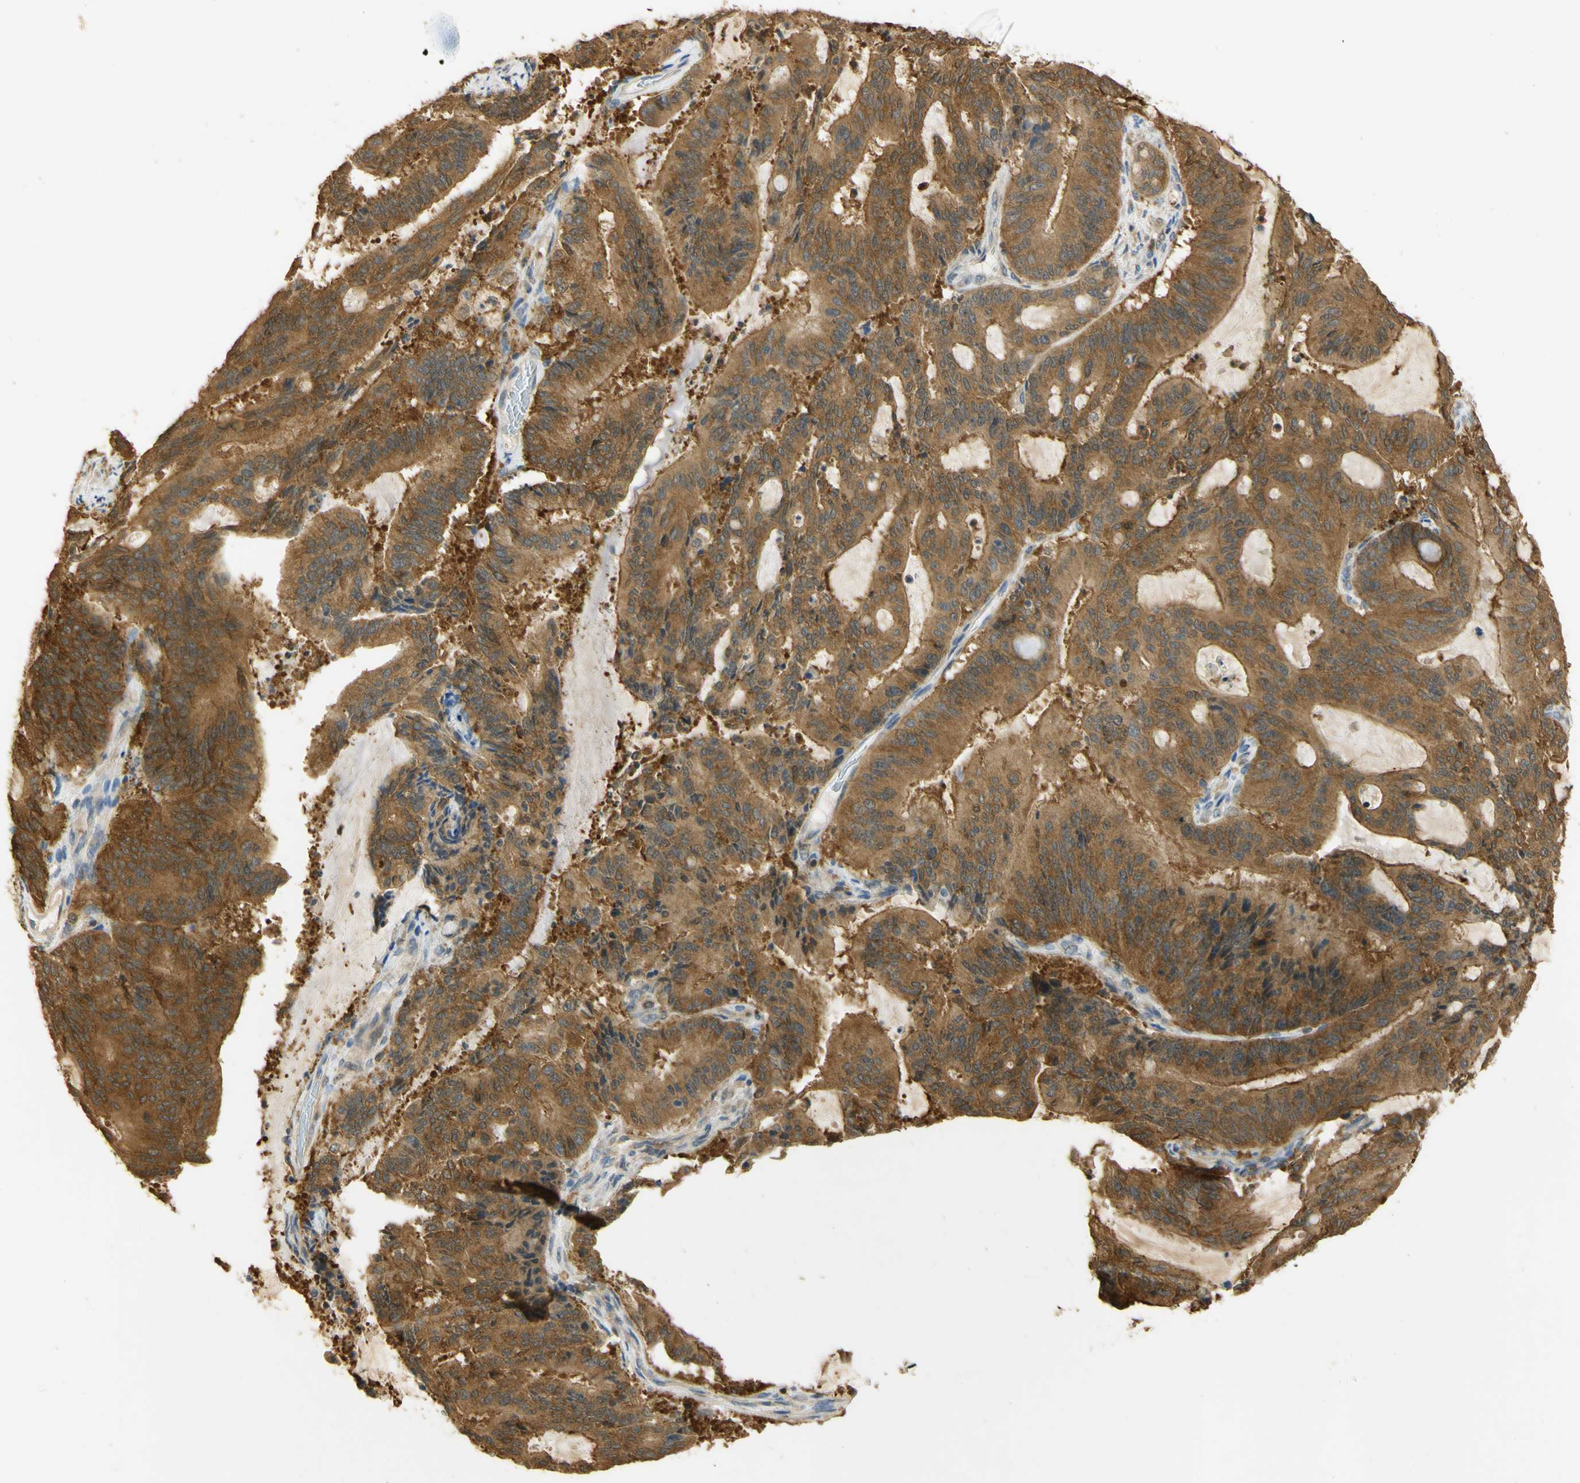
{"staining": {"intensity": "moderate", "quantity": ">75%", "location": "cytoplasmic/membranous"}, "tissue": "liver cancer", "cell_type": "Tumor cells", "image_type": "cancer", "snomed": [{"axis": "morphology", "description": "Cholangiocarcinoma"}, {"axis": "topography", "description": "Liver"}], "caption": "A medium amount of moderate cytoplasmic/membranous positivity is identified in about >75% of tumor cells in cholangiocarcinoma (liver) tissue.", "gene": "PAK1", "patient": {"sex": "female", "age": 73}}